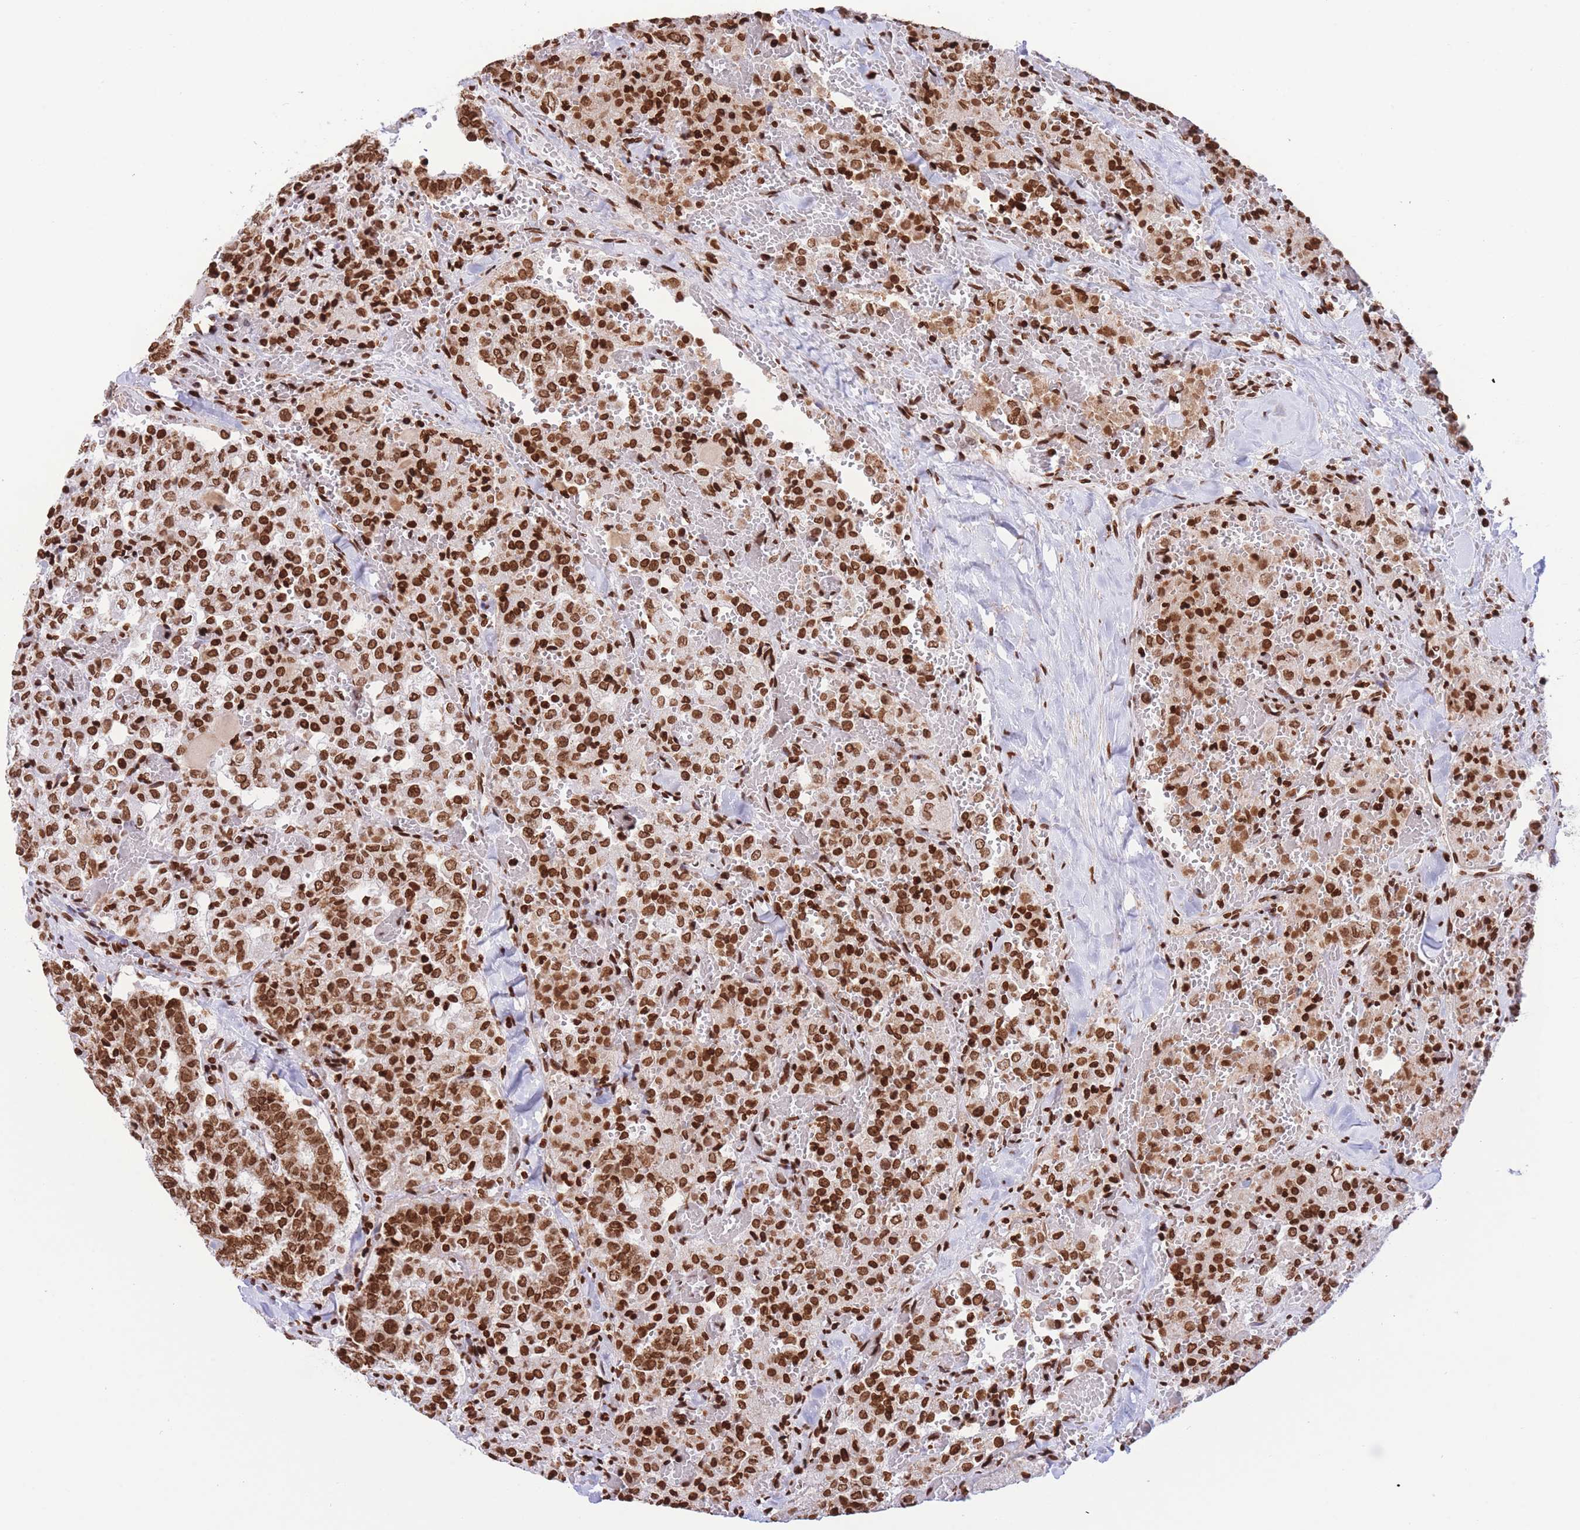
{"staining": {"intensity": "strong", "quantity": ">75%", "location": "nuclear"}, "tissue": "thyroid cancer", "cell_type": "Tumor cells", "image_type": "cancer", "snomed": [{"axis": "morphology", "description": "Follicular adenoma carcinoma, NOS"}, {"axis": "topography", "description": "Thyroid gland"}], "caption": "About >75% of tumor cells in human thyroid cancer demonstrate strong nuclear protein staining as visualized by brown immunohistochemical staining.", "gene": "H2BC11", "patient": {"sex": "male", "age": 75}}